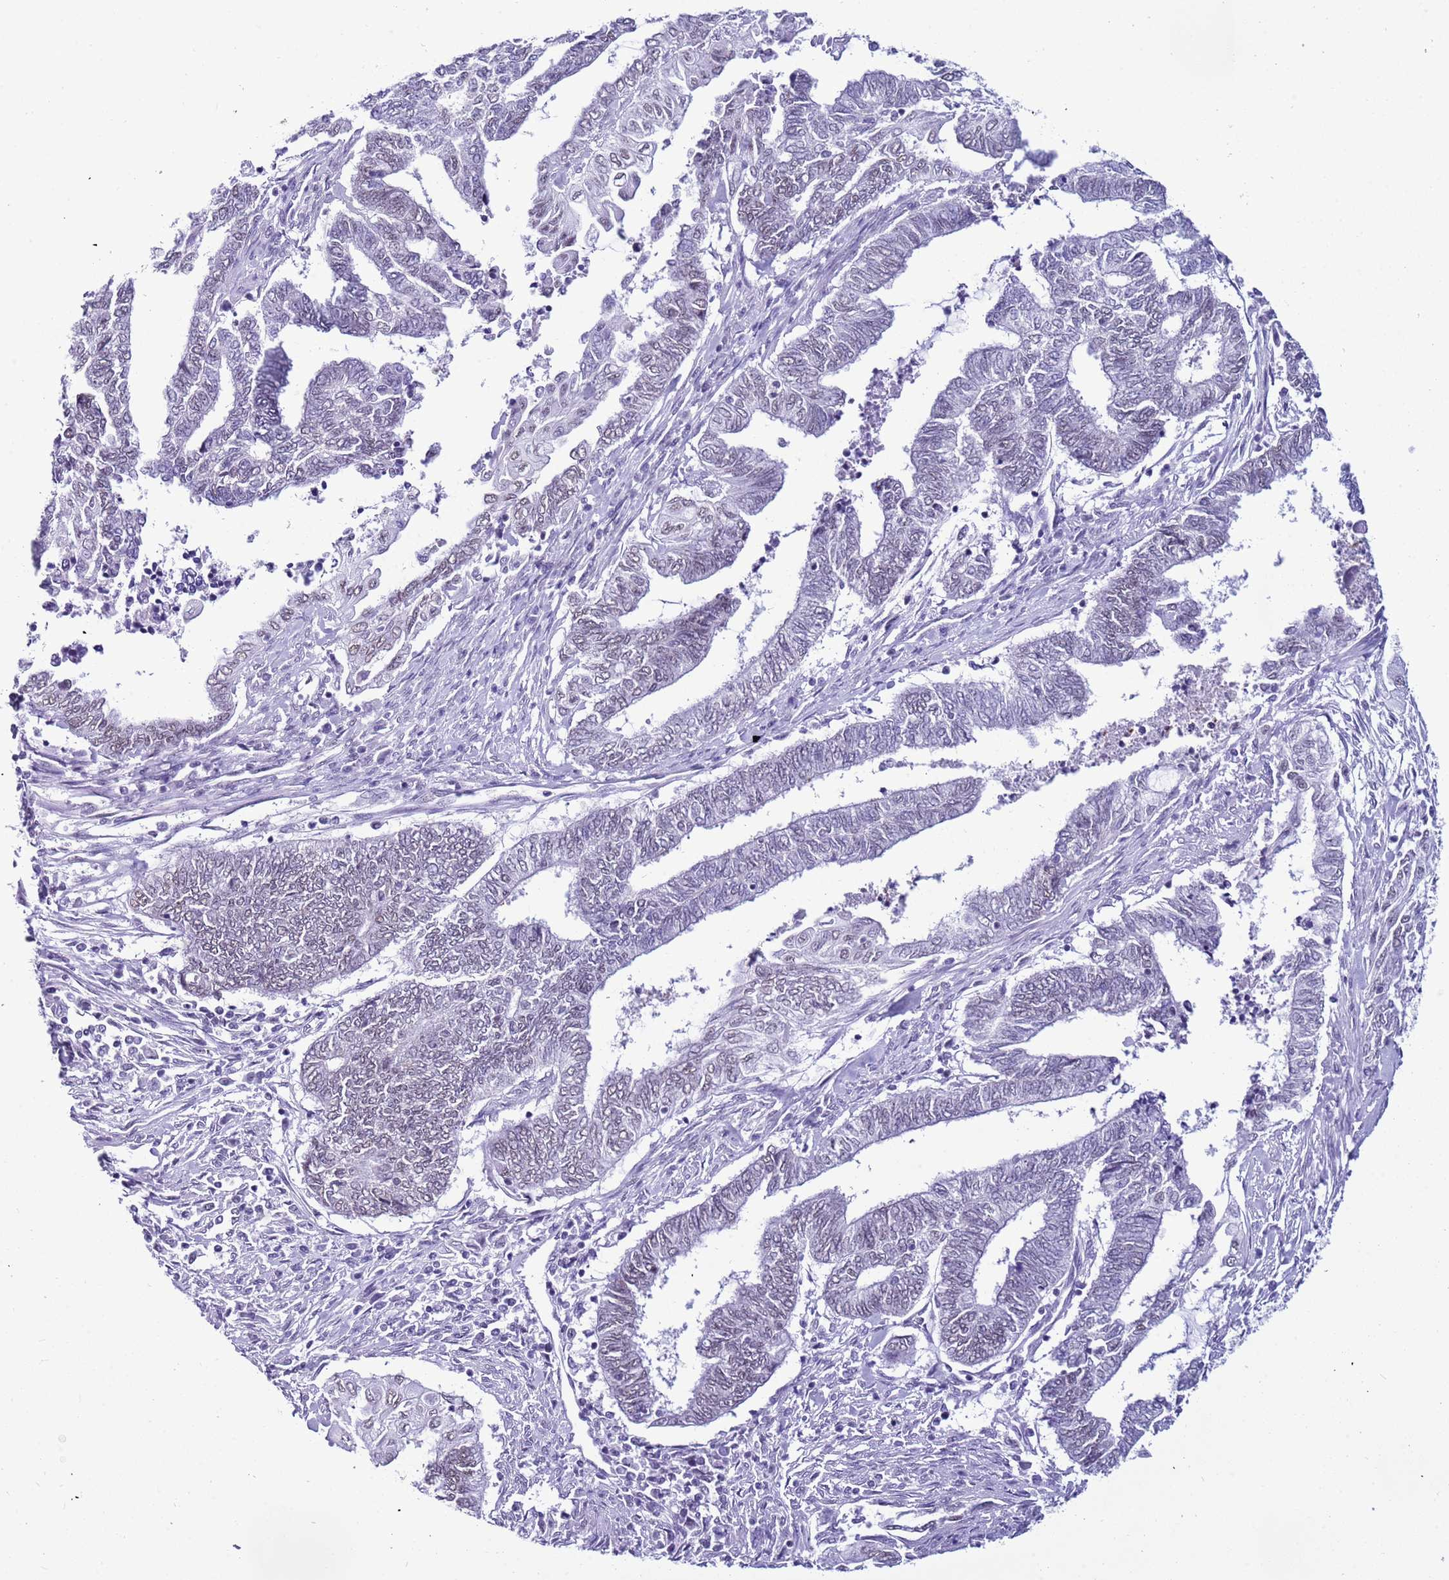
{"staining": {"intensity": "negative", "quantity": "none", "location": "none"}, "tissue": "endometrial cancer", "cell_type": "Tumor cells", "image_type": "cancer", "snomed": [{"axis": "morphology", "description": "Adenocarcinoma, NOS"}, {"axis": "topography", "description": "Uterus"}, {"axis": "topography", "description": "Endometrium"}], "caption": "DAB immunohistochemical staining of human endometrial adenocarcinoma reveals no significant staining in tumor cells.", "gene": "DHX15", "patient": {"sex": "female", "age": 70}}